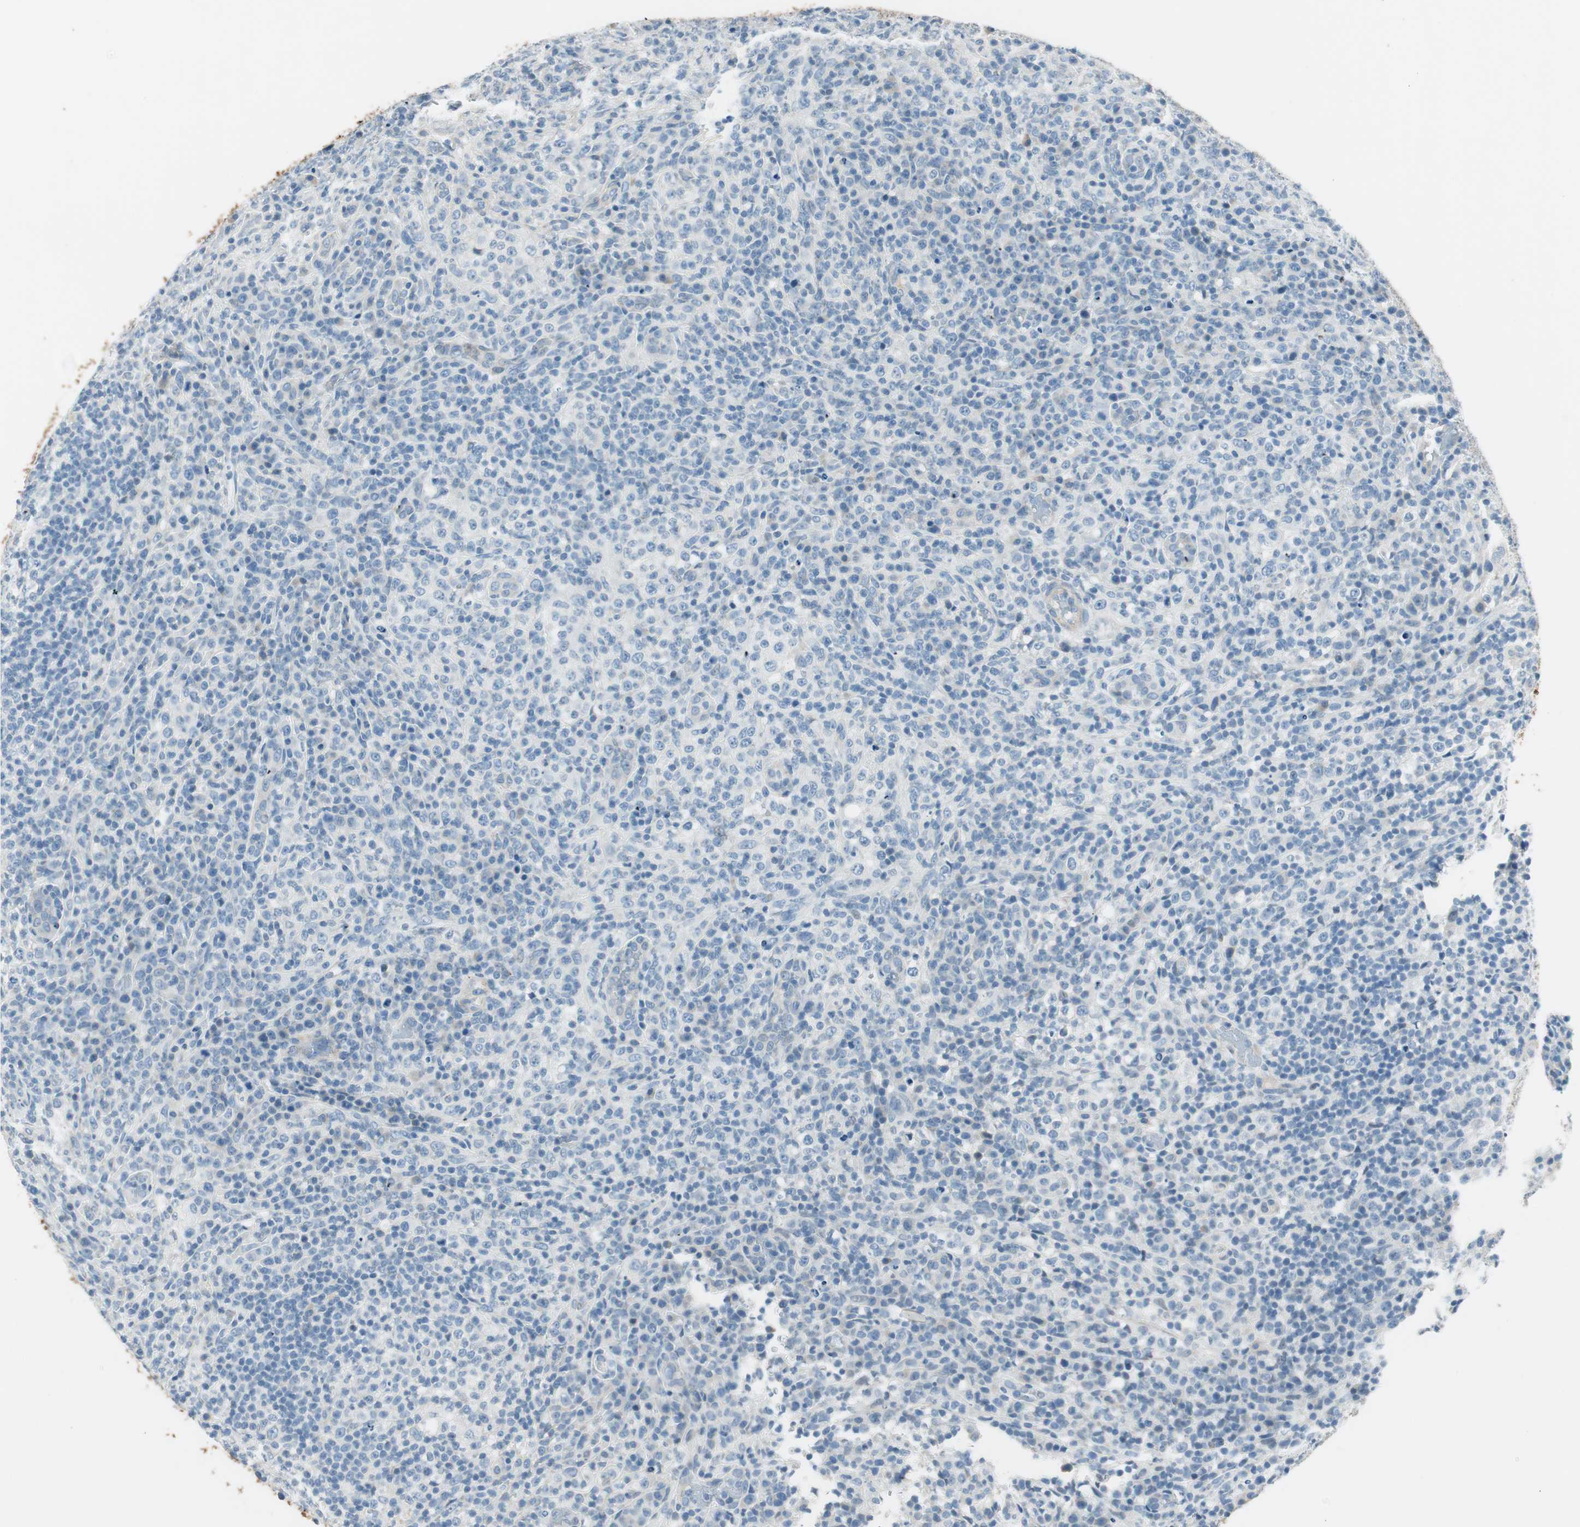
{"staining": {"intensity": "negative", "quantity": "none", "location": "none"}, "tissue": "lymphoma", "cell_type": "Tumor cells", "image_type": "cancer", "snomed": [{"axis": "morphology", "description": "Malignant lymphoma, non-Hodgkin's type, High grade"}, {"axis": "topography", "description": "Lymph node"}], "caption": "Tumor cells show no significant staining in high-grade malignant lymphoma, non-Hodgkin's type.", "gene": "GNAO1", "patient": {"sex": "female", "age": 76}}